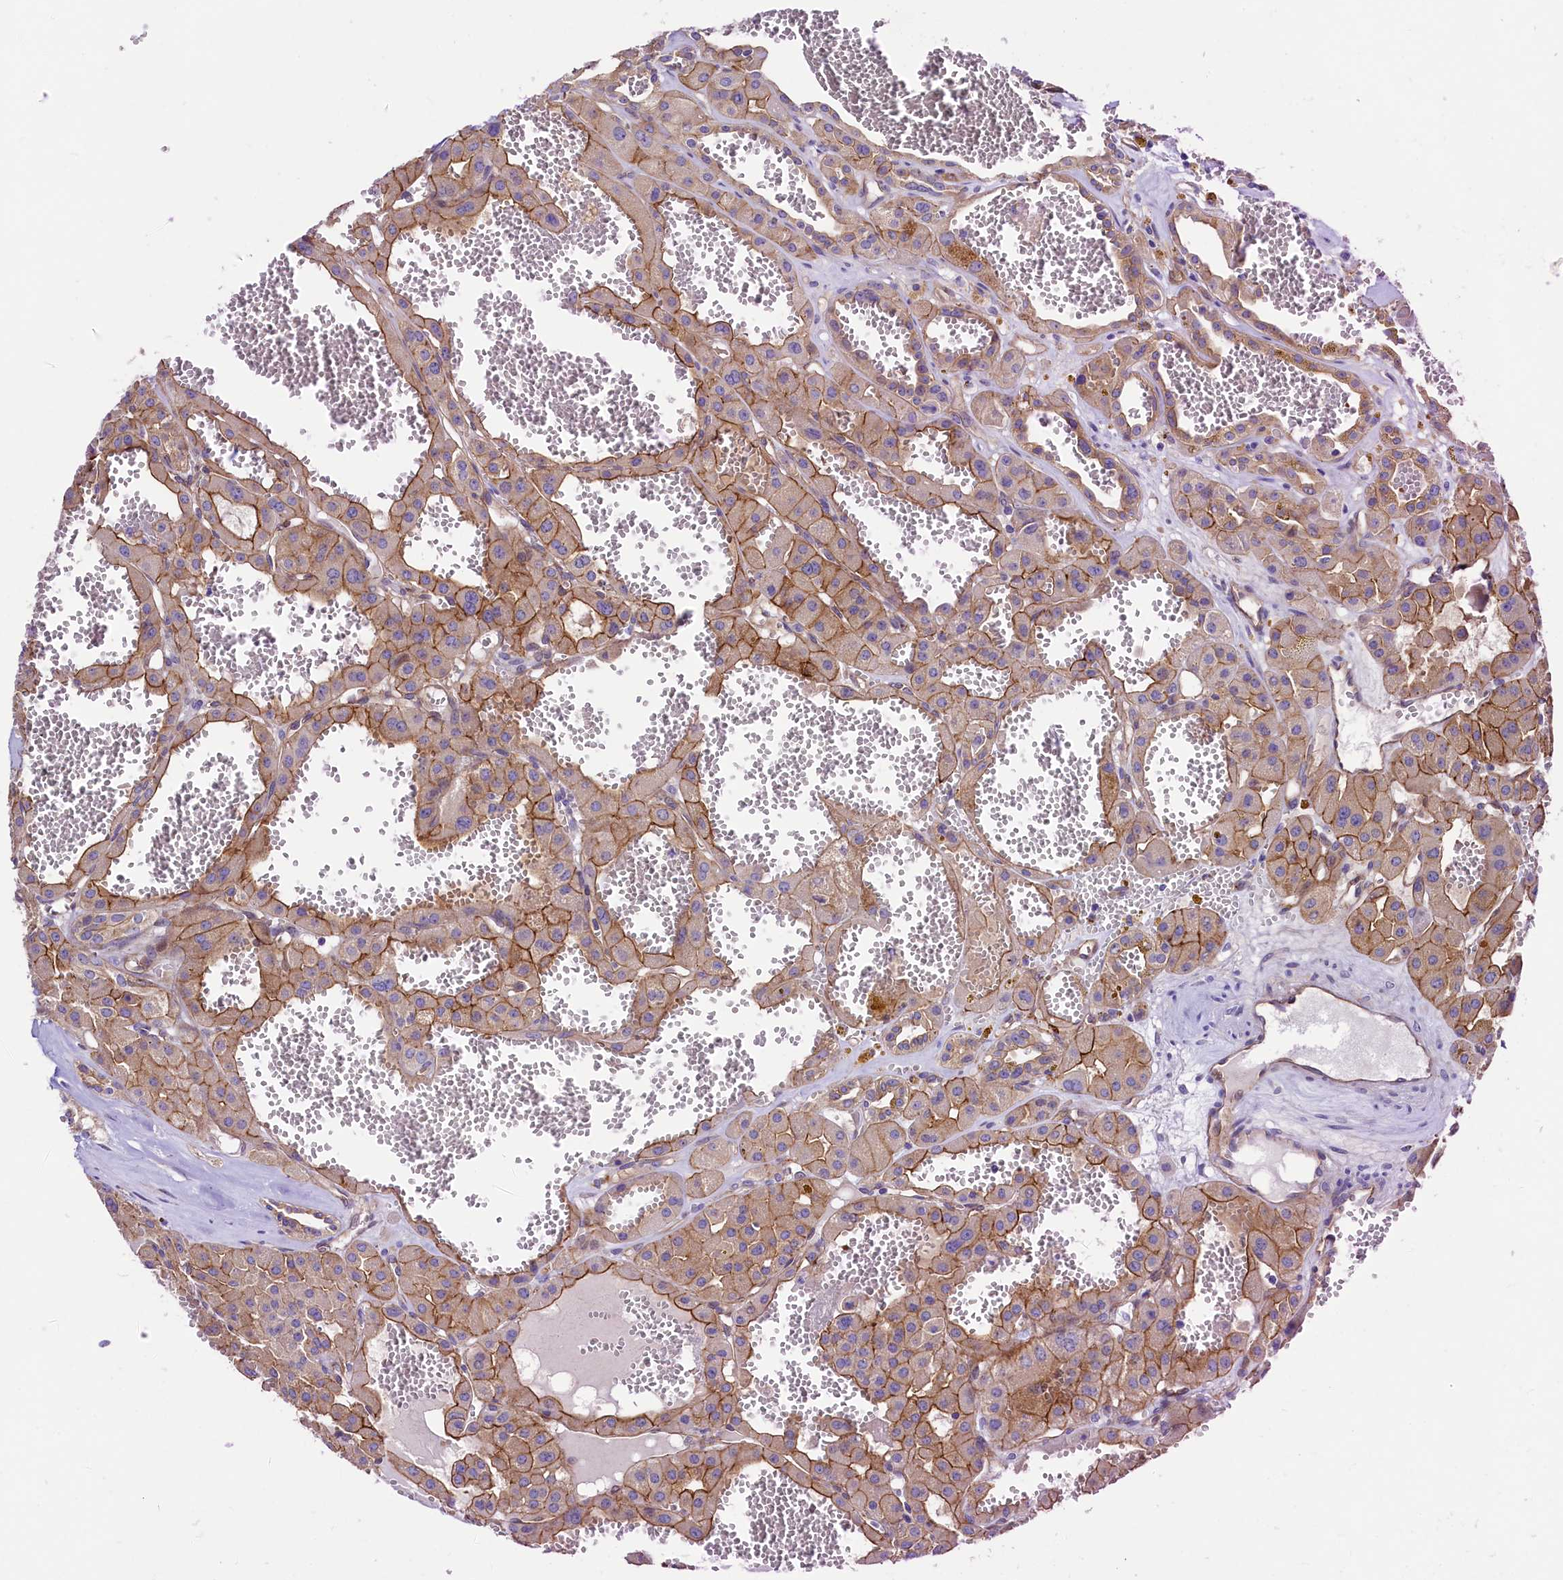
{"staining": {"intensity": "moderate", "quantity": ">75%", "location": "cytoplasmic/membranous"}, "tissue": "renal cancer", "cell_type": "Tumor cells", "image_type": "cancer", "snomed": [{"axis": "morphology", "description": "Carcinoma, NOS"}, {"axis": "topography", "description": "Kidney"}], "caption": "This micrograph shows immunohistochemistry staining of carcinoma (renal), with medium moderate cytoplasmic/membranous positivity in about >75% of tumor cells.", "gene": "SLF1", "patient": {"sex": "female", "age": 75}}